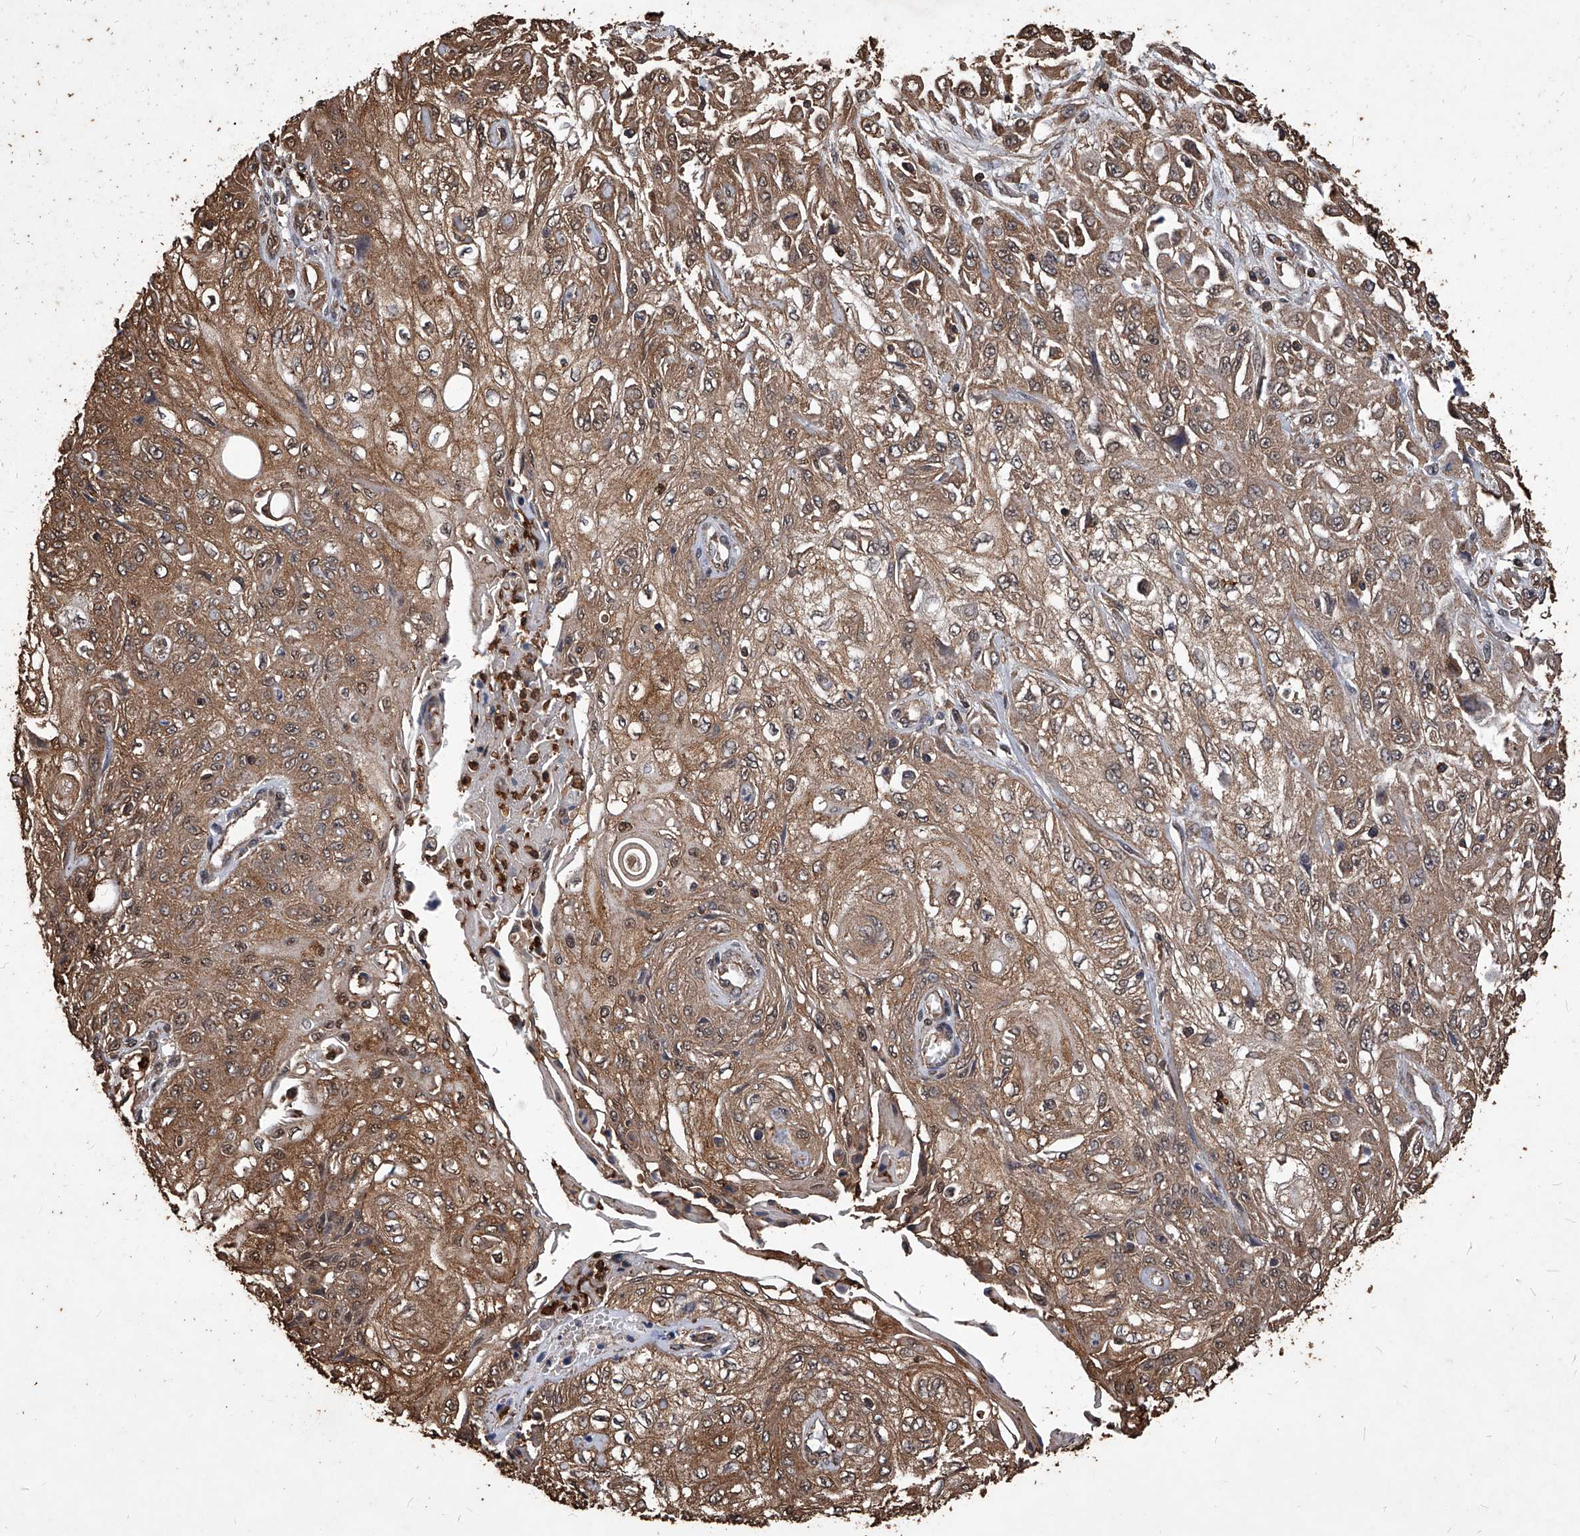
{"staining": {"intensity": "moderate", "quantity": ">75%", "location": "cytoplasmic/membranous"}, "tissue": "skin cancer", "cell_type": "Tumor cells", "image_type": "cancer", "snomed": [{"axis": "morphology", "description": "Squamous cell carcinoma, NOS"}, {"axis": "morphology", "description": "Squamous cell carcinoma, metastatic, NOS"}, {"axis": "topography", "description": "Skin"}, {"axis": "topography", "description": "Lymph node"}], "caption": "High-power microscopy captured an immunohistochemistry (IHC) photomicrograph of skin metastatic squamous cell carcinoma, revealing moderate cytoplasmic/membranous positivity in approximately >75% of tumor cells. The protein is stained brown, and the nuclei are stained in blue (DAB IHC with brightfield microscopy, high magnification).", "gene": "UCP2", "patient": {"sex": "male", "age": 75}}